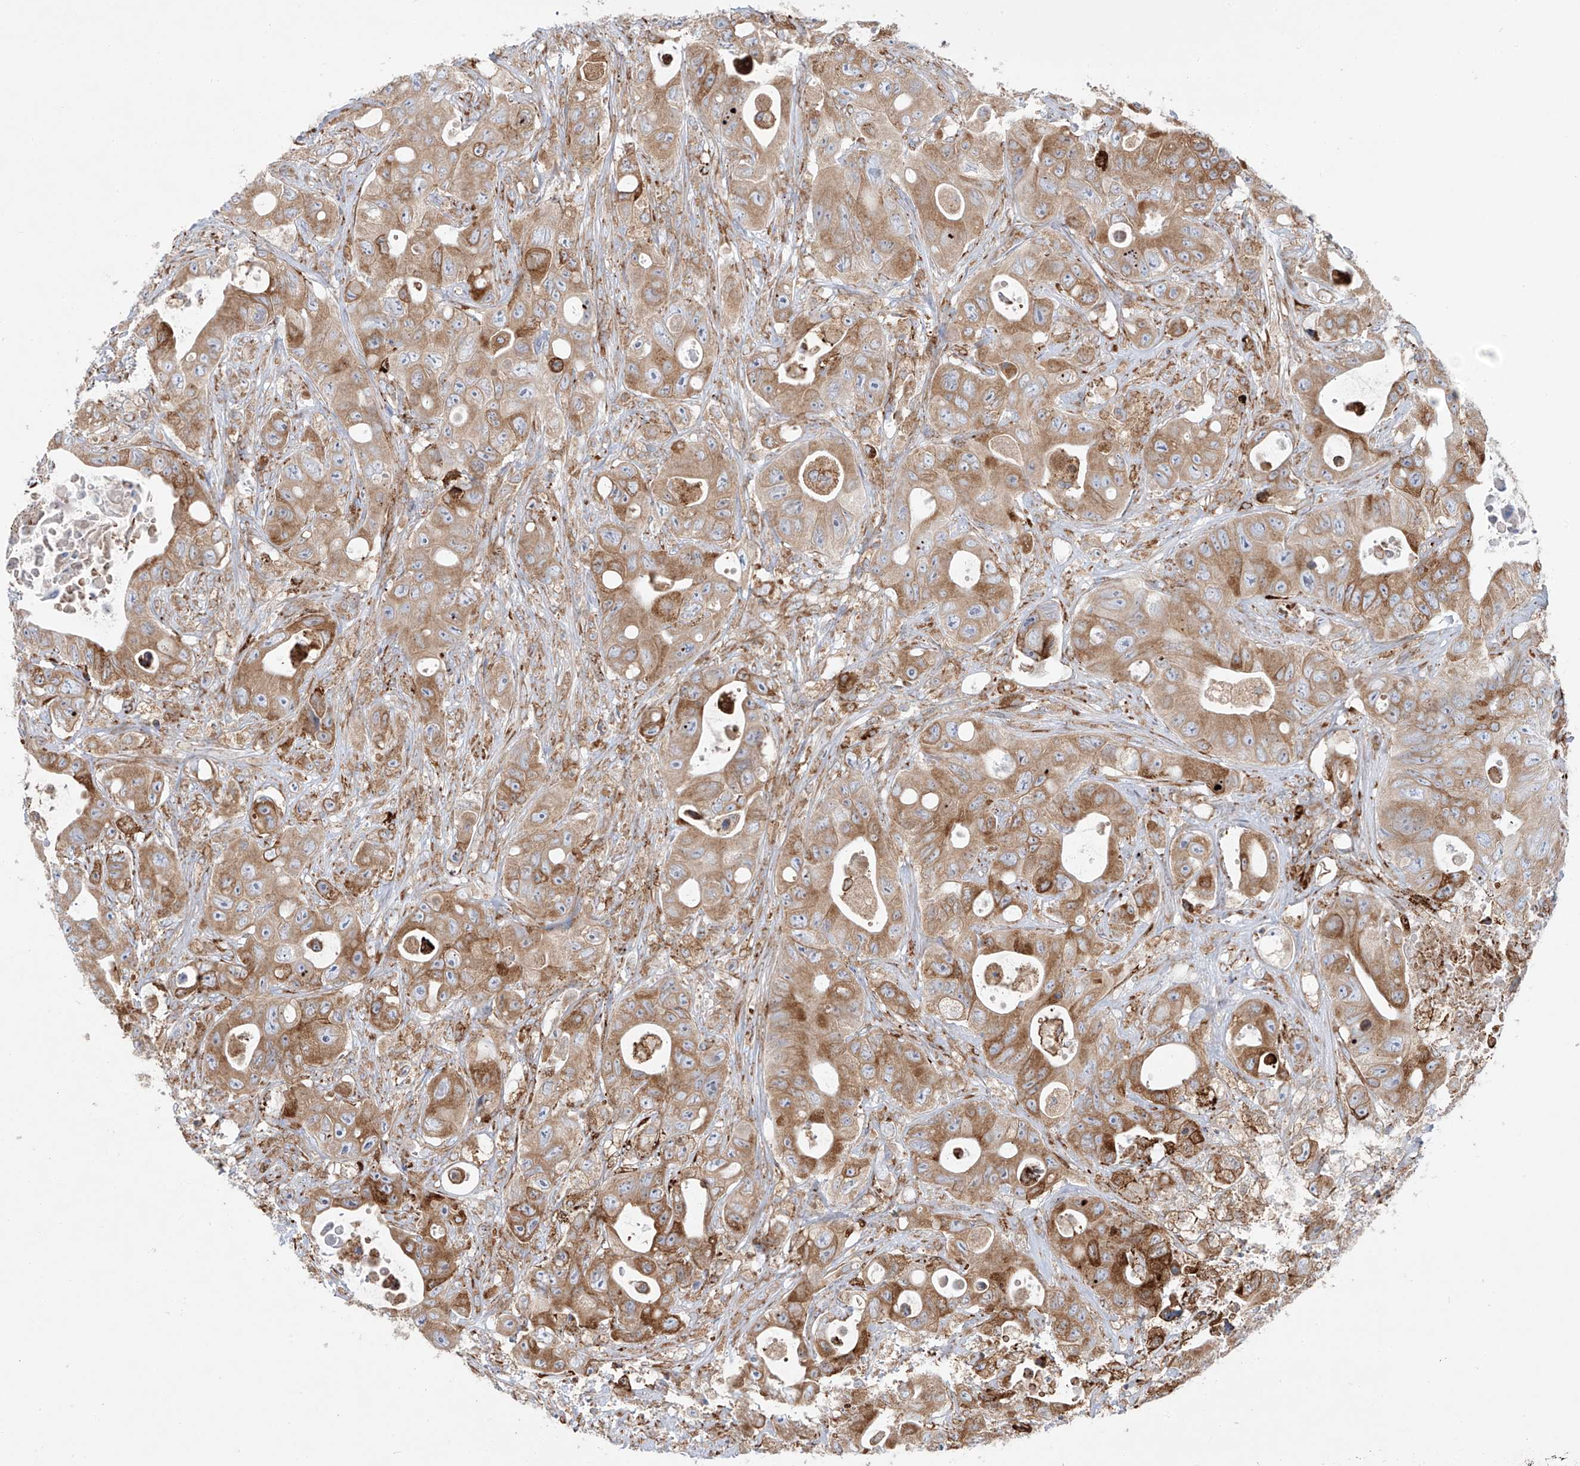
{"staining": {"intensity": "moderate", "quantity": ">75%", "location": "cytoplasmic/membranous"}, "tissue": "colorectal cancer", "cell_type": "Tumor cells", "image_type": "cancer", "snomed": [{"axis": "morphology", "description": "Adenocarcinoma, NOS"}, {"axis": "topography", "description": "Colon"}], "caption": "Colorectal cancer stained with a brown dye displays moderate cytoplasmic/membranous positive positivity in approximately >75% of tumor cells.", "gene": "MX1", "patient": {"sex": "female", "age": 46}}